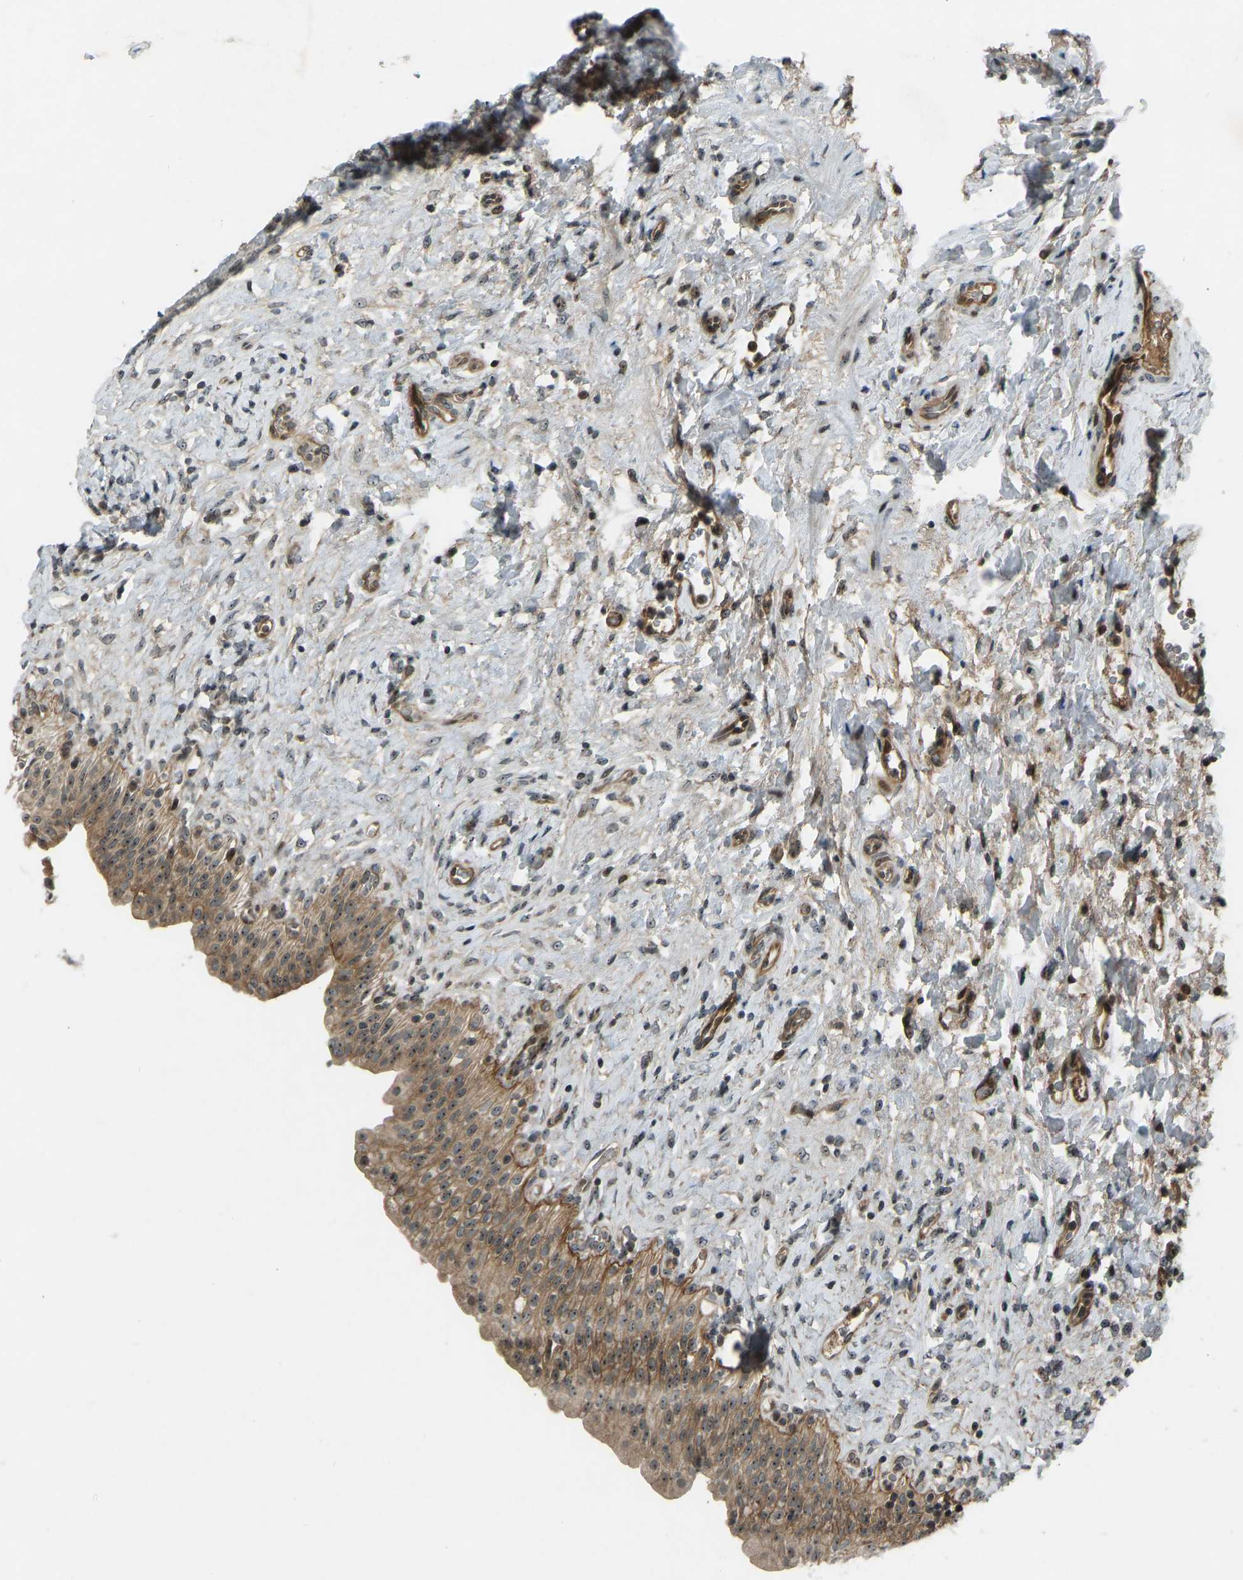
{"staining": {"intensity": "moderate", "quantity": ">75%", "location": "cytoplasmic/membranous,nuclear"}, "tissue": "urinary bladder", "cell_type": "Urothelial cells", "image_type": "normal", "snomed": [{"axis": "morphology", "description": "Urothelial carcinoma, High grade"}, {"axis": "topography", "description": "Urinary bladder"}], "caption": "Protein positivity by immunohistochemistry shows moderate cytoplasmic/membranous,nuclear staining in about >75% of urothelial cells in benign urinary bladder. (IHC, brightfield microscopy, high magnification).", "gene": "SVOPL", "patient": {"sex": "male", "age": 46}}